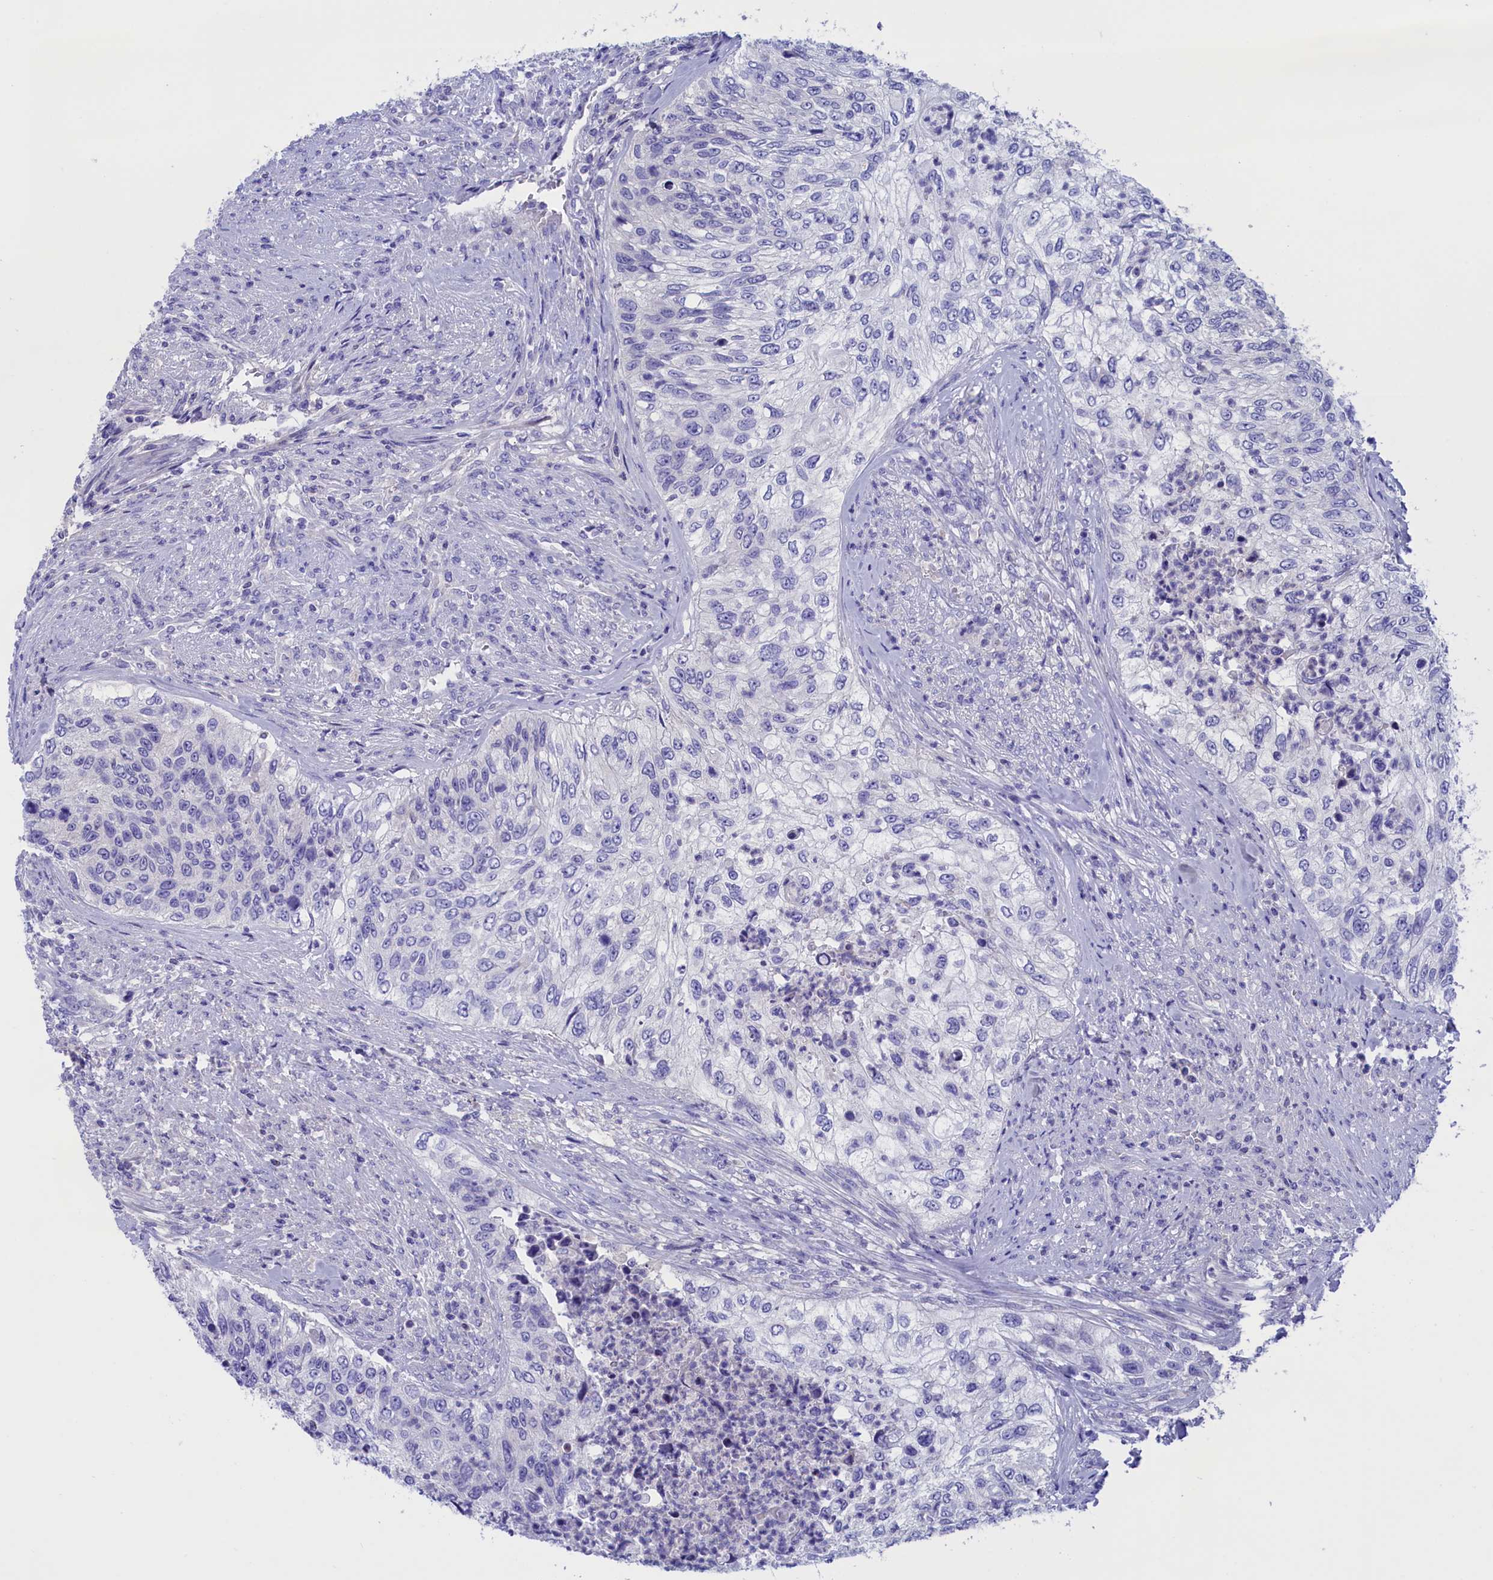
{"staining": {"intensity": "negative", "quantity": "none", "location": "none"}, "tissue": "urothelial cancer", "cell_type": "Tumor cells", "image_type": "cancer", "snomed": [{"axis": "morphology", "description": "Urothelial carcinoma, High grade"}, {"axis": "topography", "description": "Urinary bladder"}], "caption": "An image of urothelial cancer stained for a protein shows no brown staining in tumor cells.", "gene": "VPS35L", "patient": {"sex": "female", "age": 60}}